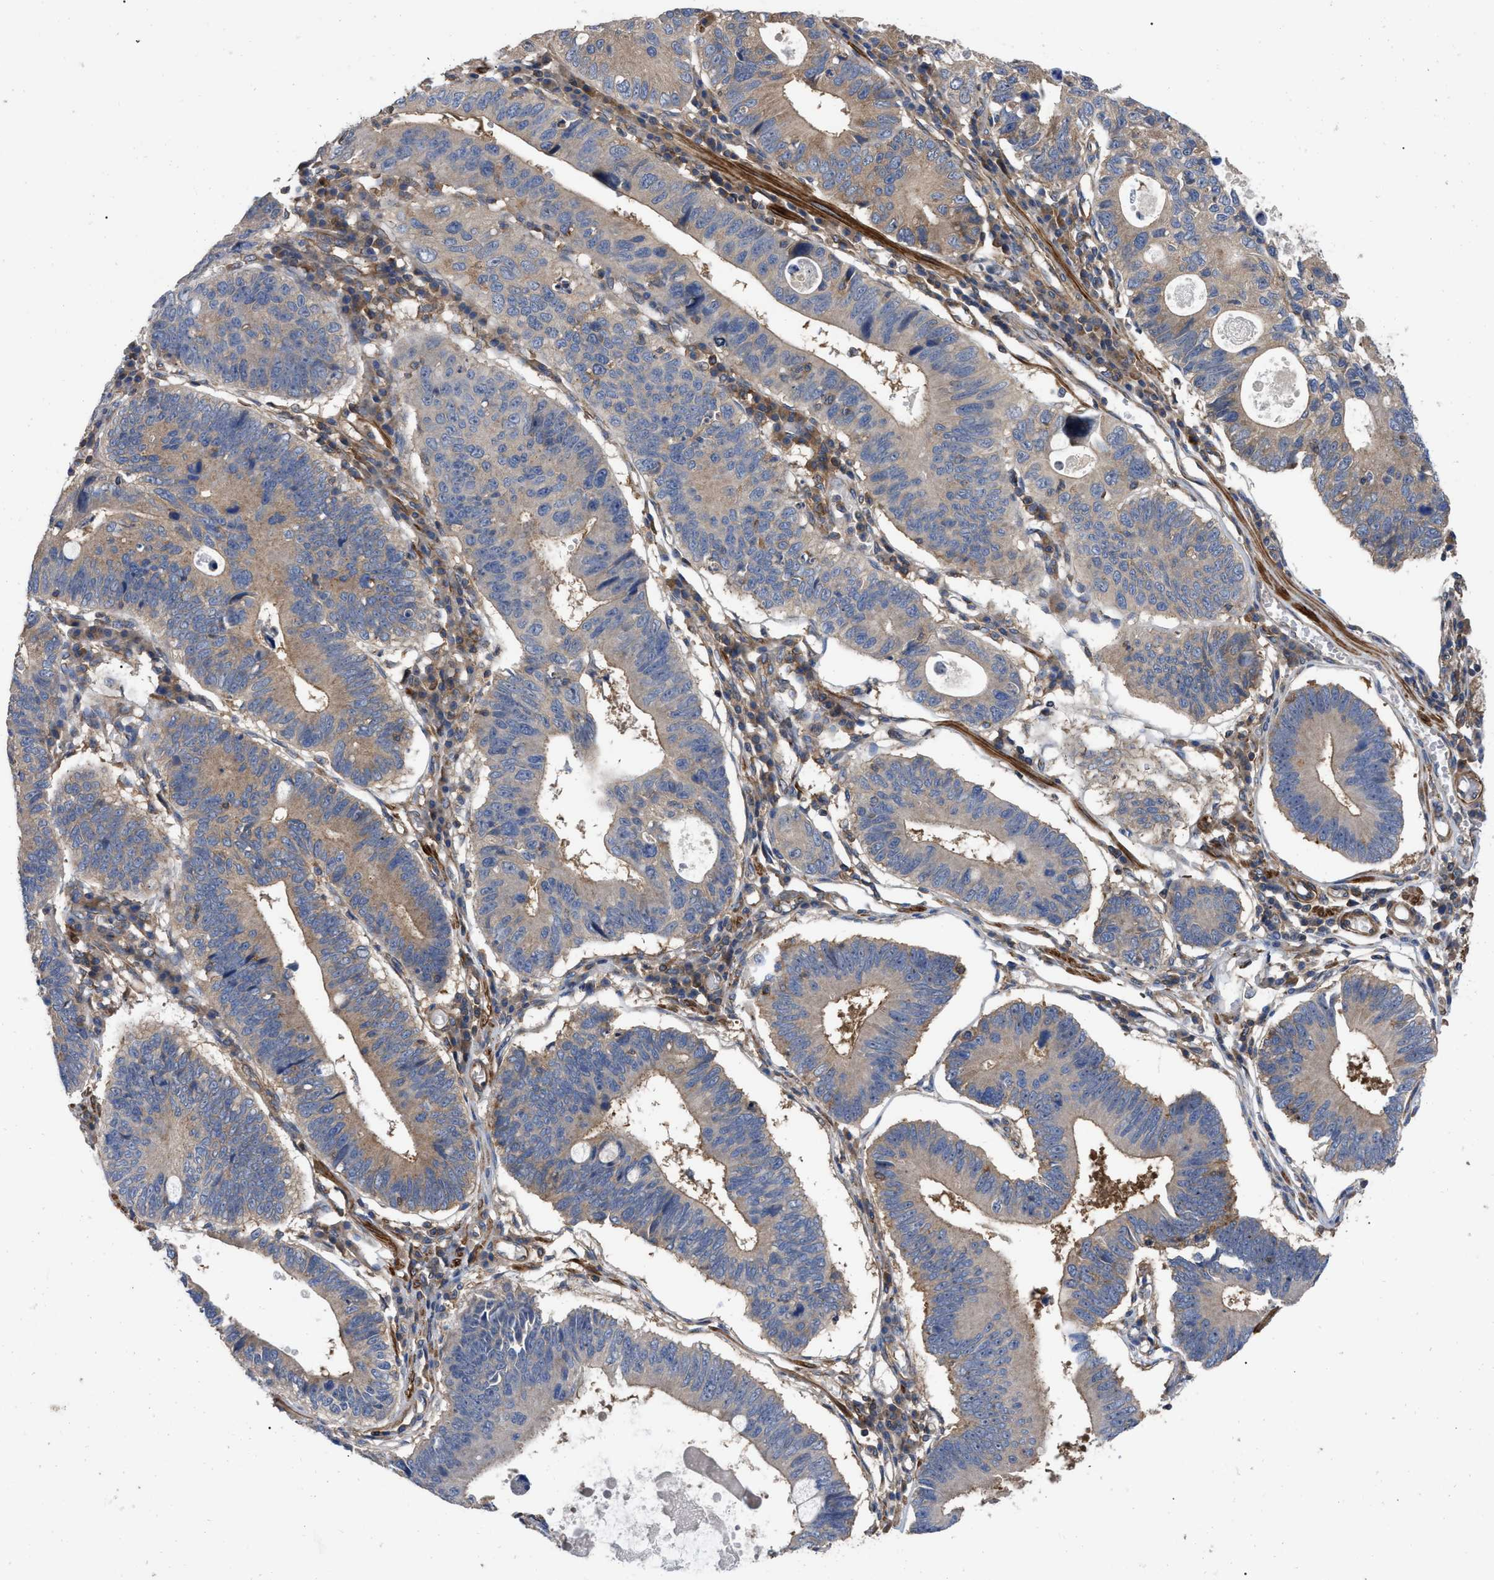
{"staining": {"intensity": "weak", "quantity": ">75%", "location": "cytoplasmic/membranous"}, "tissue": "stomach cancer", "cell_type": "Tumor cells", "image_type": "cancer", "snomed": [{"axis": "morphology", "description": "Adenocarcinoma, NOS"}, {"axis": "topography", "description": "Stomach"}], "caption": "This image displays IHC staining of human stomach adenocarcinoma, with low weak cytoplasmic/membranous staining in about >75% of tumor cells.", "gene": "RABEP1", "patient": {"sex": "male", "age": 59}}